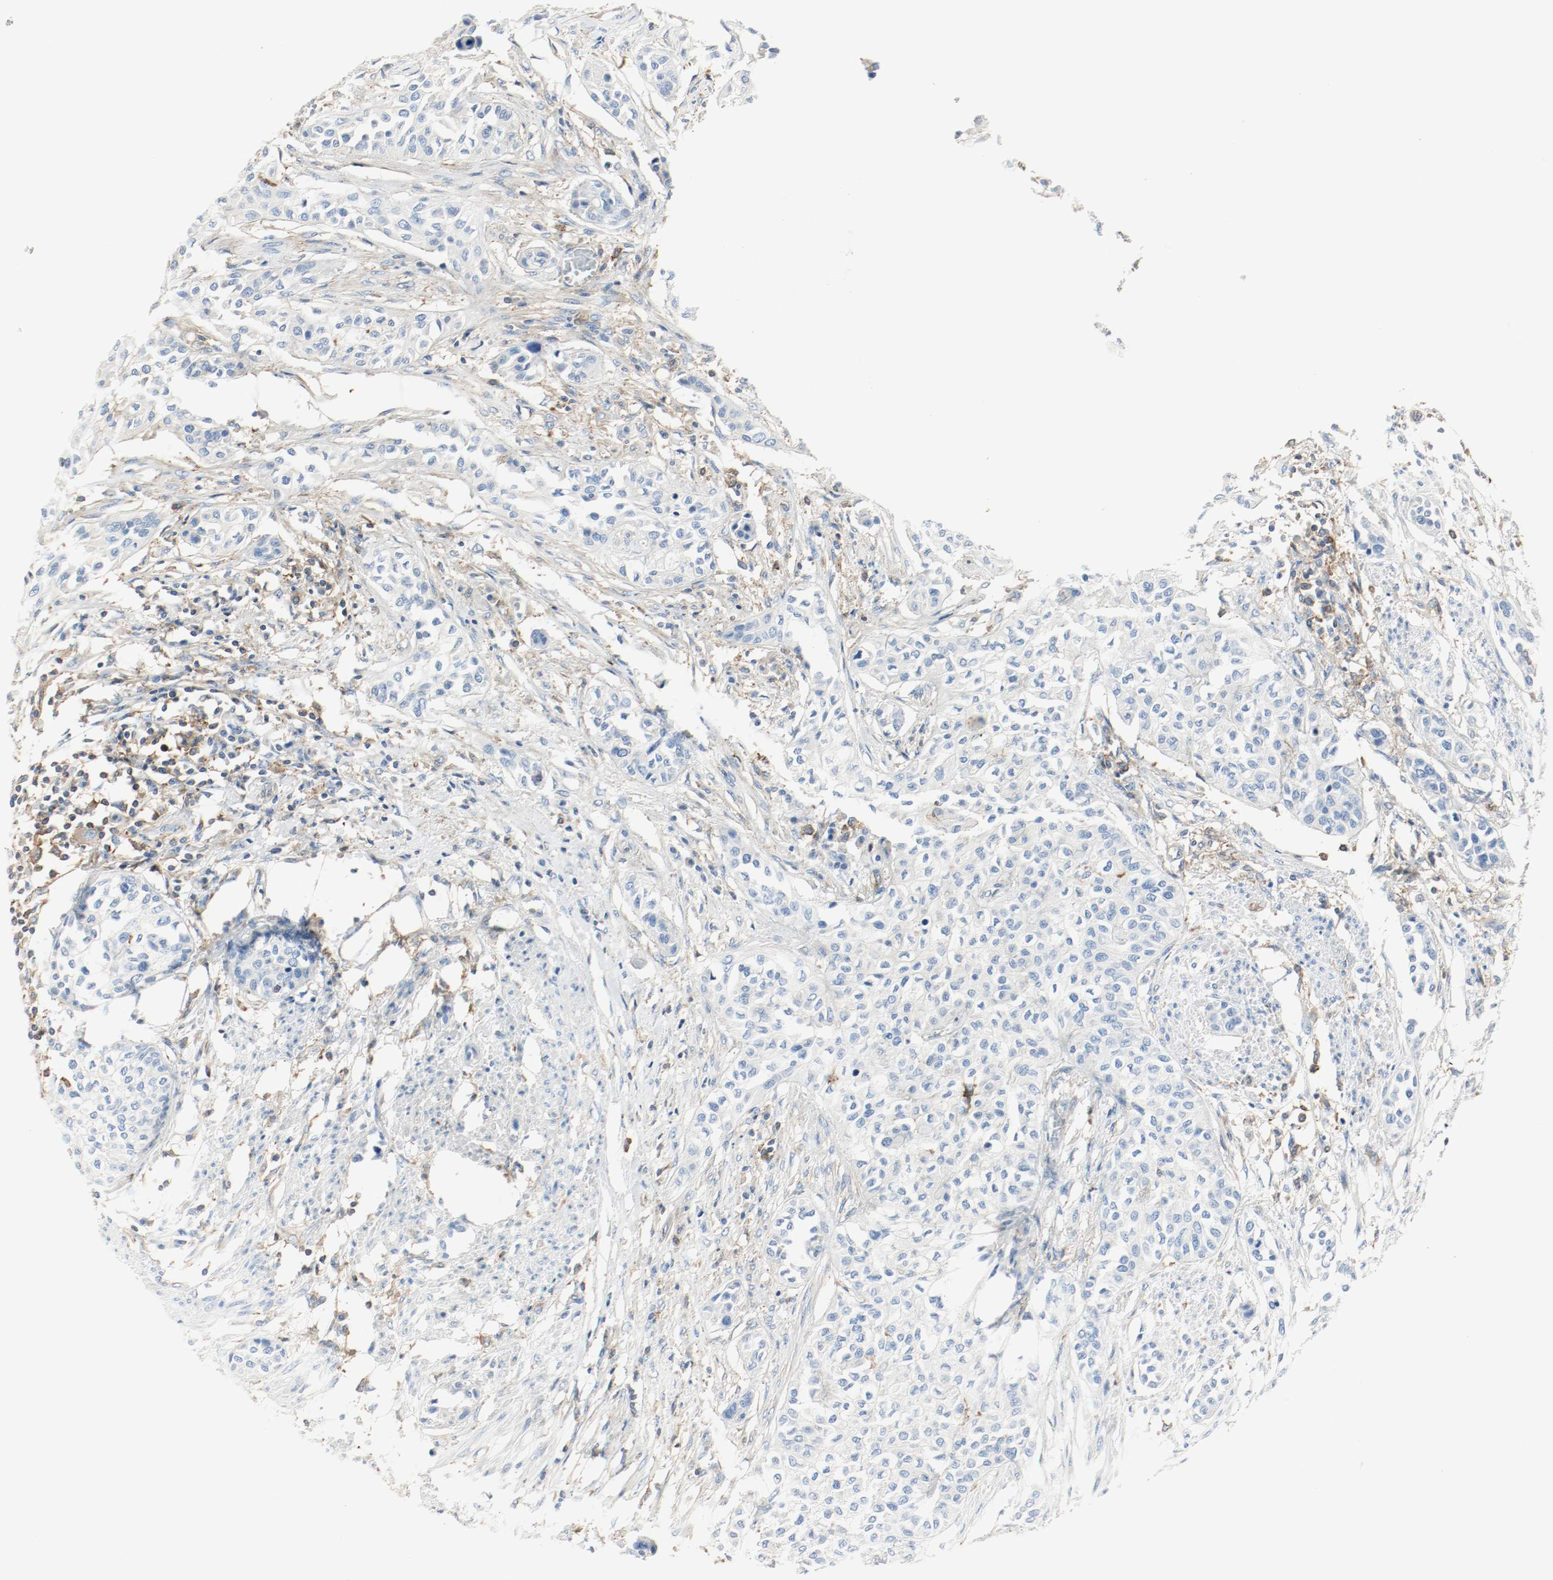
{"staining": {"intensity": "weak", "quantity": "25%-75%", "location": "cytoplasmic/membranous"}, "tissue": "urothelial cancer", "cell_type": "Tumor cells", "image_type": "cancer", "snomed": [{"axis": "morphology", "description": "Urothelial carcinoma, High grade"}, {"axis": "topography", "description": "Urinary bladder"}], "caption": "Weak cytoplasmic/membranous protein expression is present in about 25%-75% of tumor cells in urothelial carcinoma (high-grade). (DAB = brown stain, brightfield microscopy at high magnification).", "gene": "ARPC1B", "patient": {"sex": "male", "age": 74}}